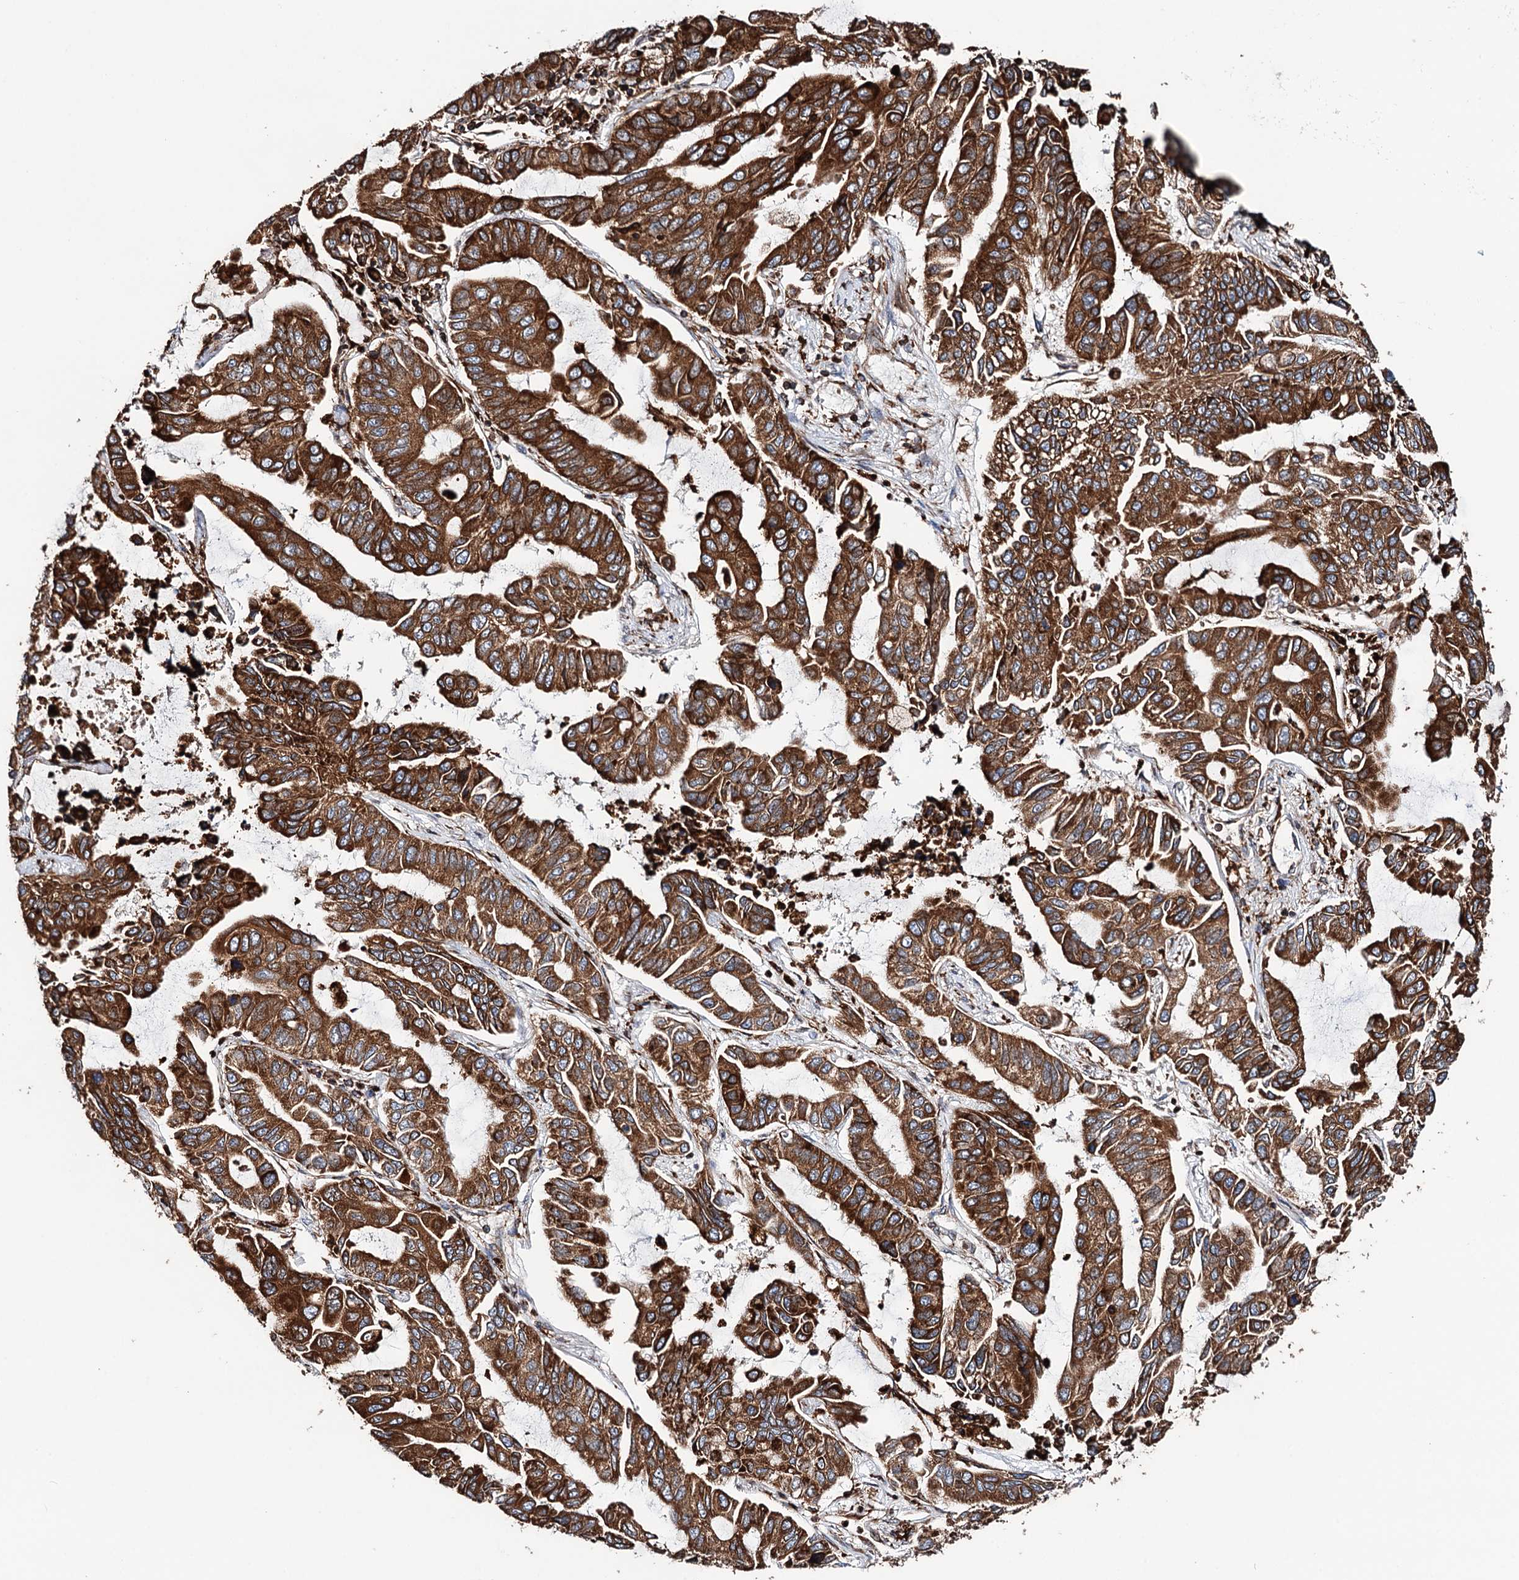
{"staining": {"intensity": "strong", "quantity": ">75%", "location": "cytoplasmic/membranous"}, "tissue": "lung cancer", "cell_type": "Tumor cells", "image_type": "cancer", "snomed": [{"axis": "morphology", "description": "Adenocarcinoma, NOS"}, {"axis": "topography", "description": "Lung"}], "caption": "This micrograph shows immunohistochemistry staining of human lung cancer, with high strong cytoplasmic/membranous positivity in about >75% of tumor cells.", "gene": "ERP29", "patient": {"sex": "male", "age": 64}}